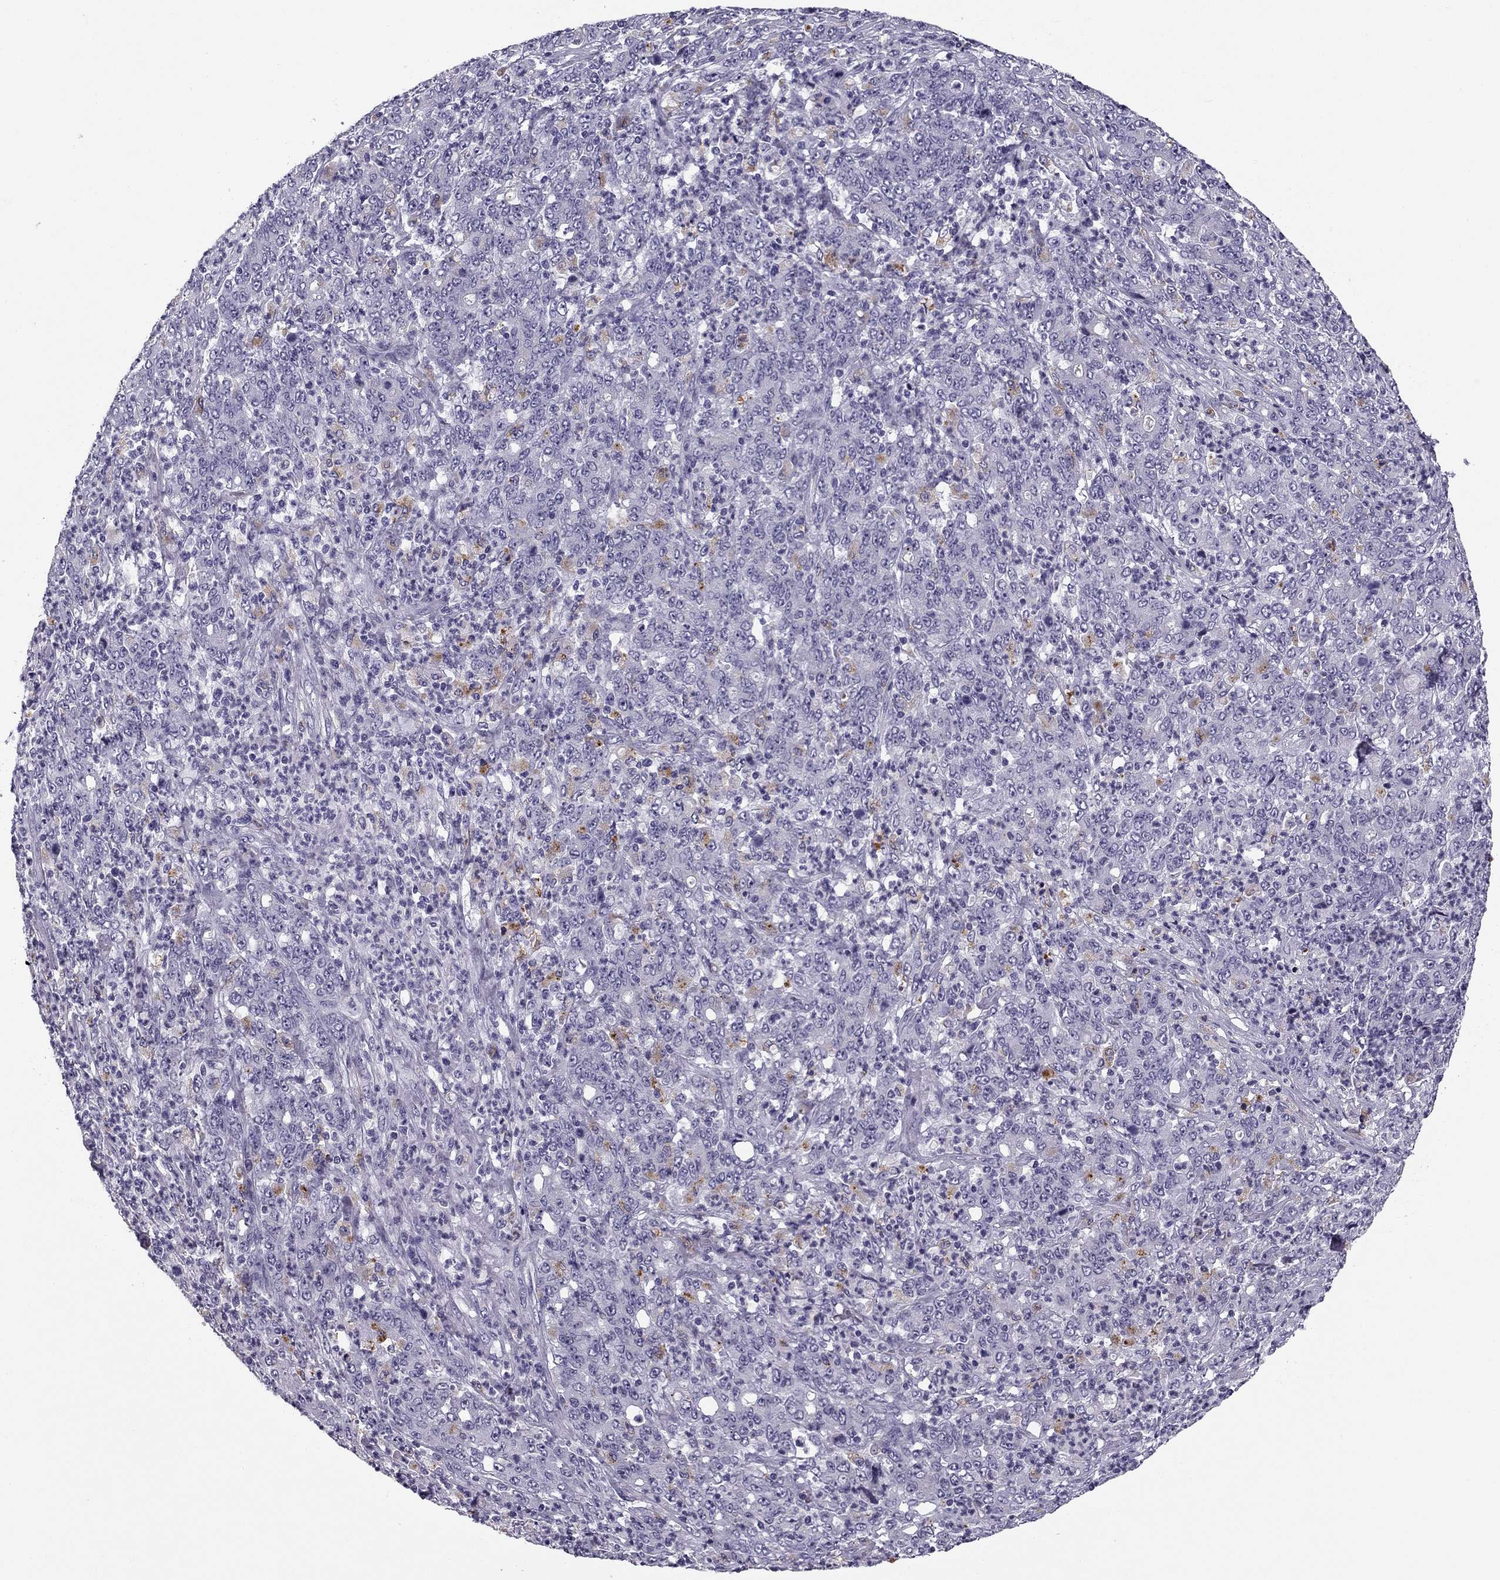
{"staining": {"intensity": "moderate", "quantity": "<25%", "location": "cytoplasmic/membranous"}, "tissue": "stomach cancer", "cell_type": "Tumor cells", "image_type": "cancer", "snomed": [{"axis": "morphology", "description": "Adenocarcinoma, NOS"}, {"axis": "topography", "description": "Stomach, lower"}], "caption": "Immunohistochemistry image of human adenocarcinoma (stomach) stained for a protein (brown), which reveals low levels of moderate cytoplasmic/membranous positivity in approximately <25% of tumor cells.", "gene": "MC5R", "patient": {"sex": "female", "age": 71}}